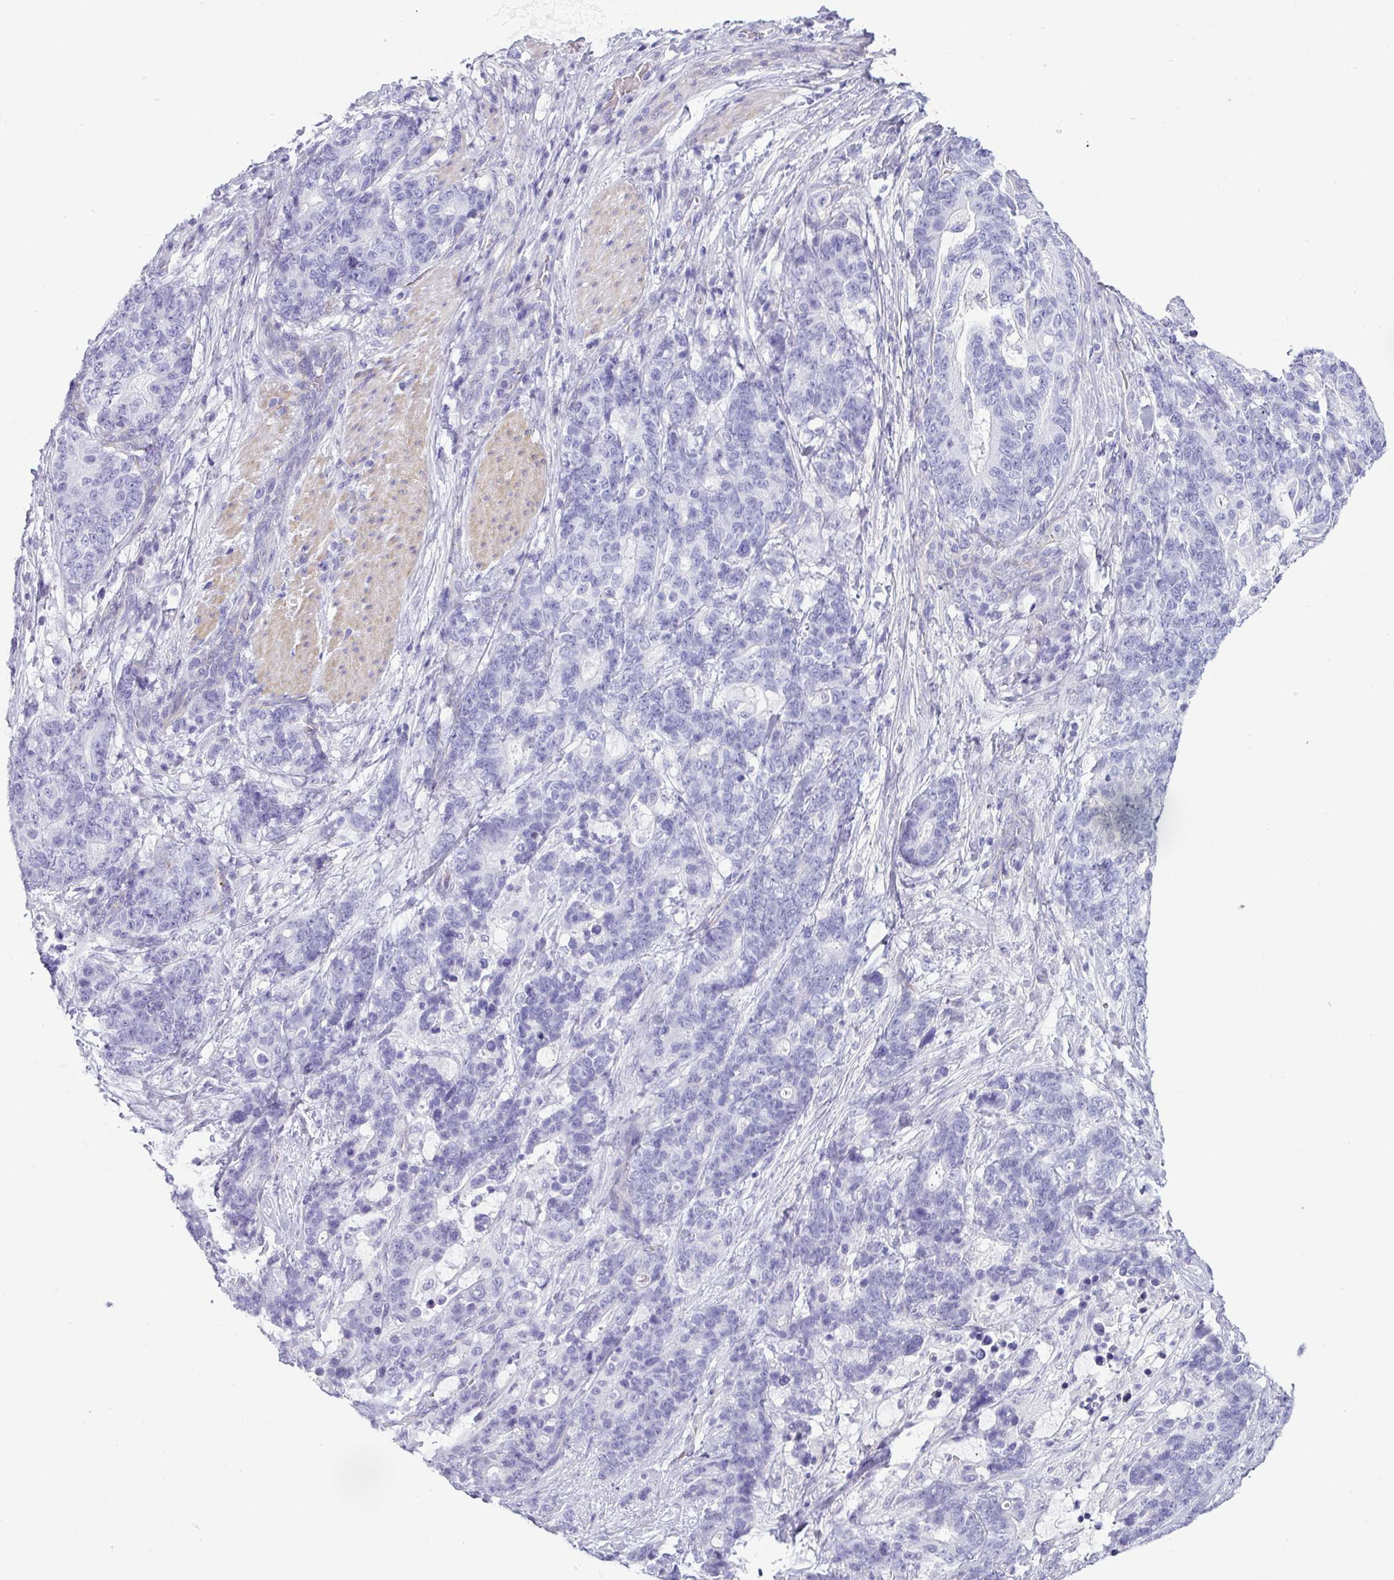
{"staining": {"intensity": "negative", "quantity": "none", "location": "none"}, "tissue": "stomach cancer", "cell_type": "Tumor cells", "image_type": "cancer", "snomed": [{"axis": "morphology", "description": "Normal tissue, NOS"}, {"axis": "morphology", "description": "Adenocarcinoma, NOS"}, {"axis": "topography", "description": "Stomach"}], "caption": "This is an immunohistochemistry (IHC) image of human stomach adenocarcinoma. There is no positivity in tumor cells.", "gene": "VCX2", "patient": {"sex": "female", "age": 64}}